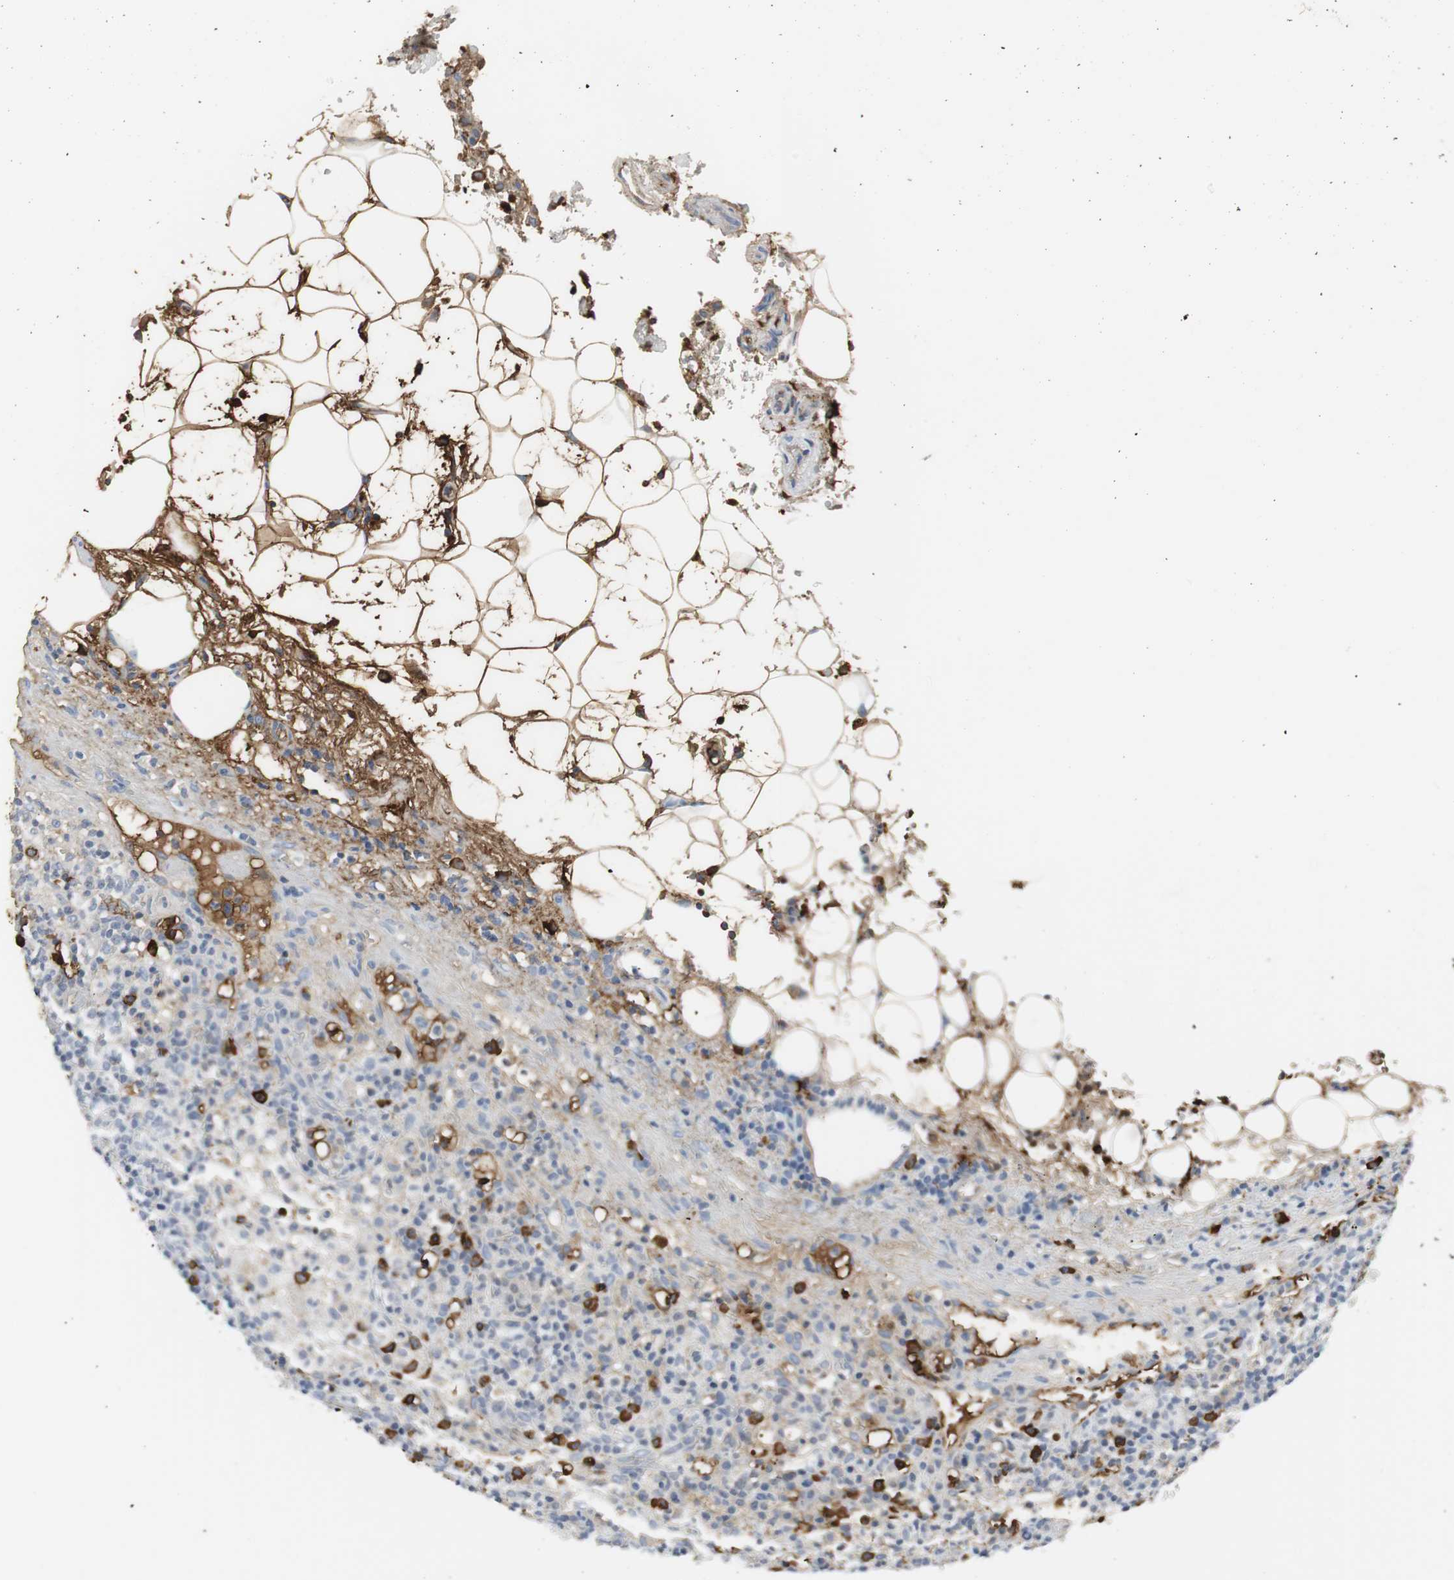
{"staining": {"intensity": "strong", "quantity": "<25%", "location": "cytoplasmic/membranous"}, "tissue": "lymphoma", "cell_type": "Tumor cells", "image_type": "cancer", "snomed": [{"axis": "morphology", "description": "Hodgkin's disease, NOS"}, {"axis": "topography", "description": "Lymph node"}], "caption": "The image demonstrates staining of lymphoma, revealing strong cytoplasmic/membranous protein positivity (brown color) within tumor cells.", "gene": "IGHA1", "patient": {"sex": "male", "age": 65}}